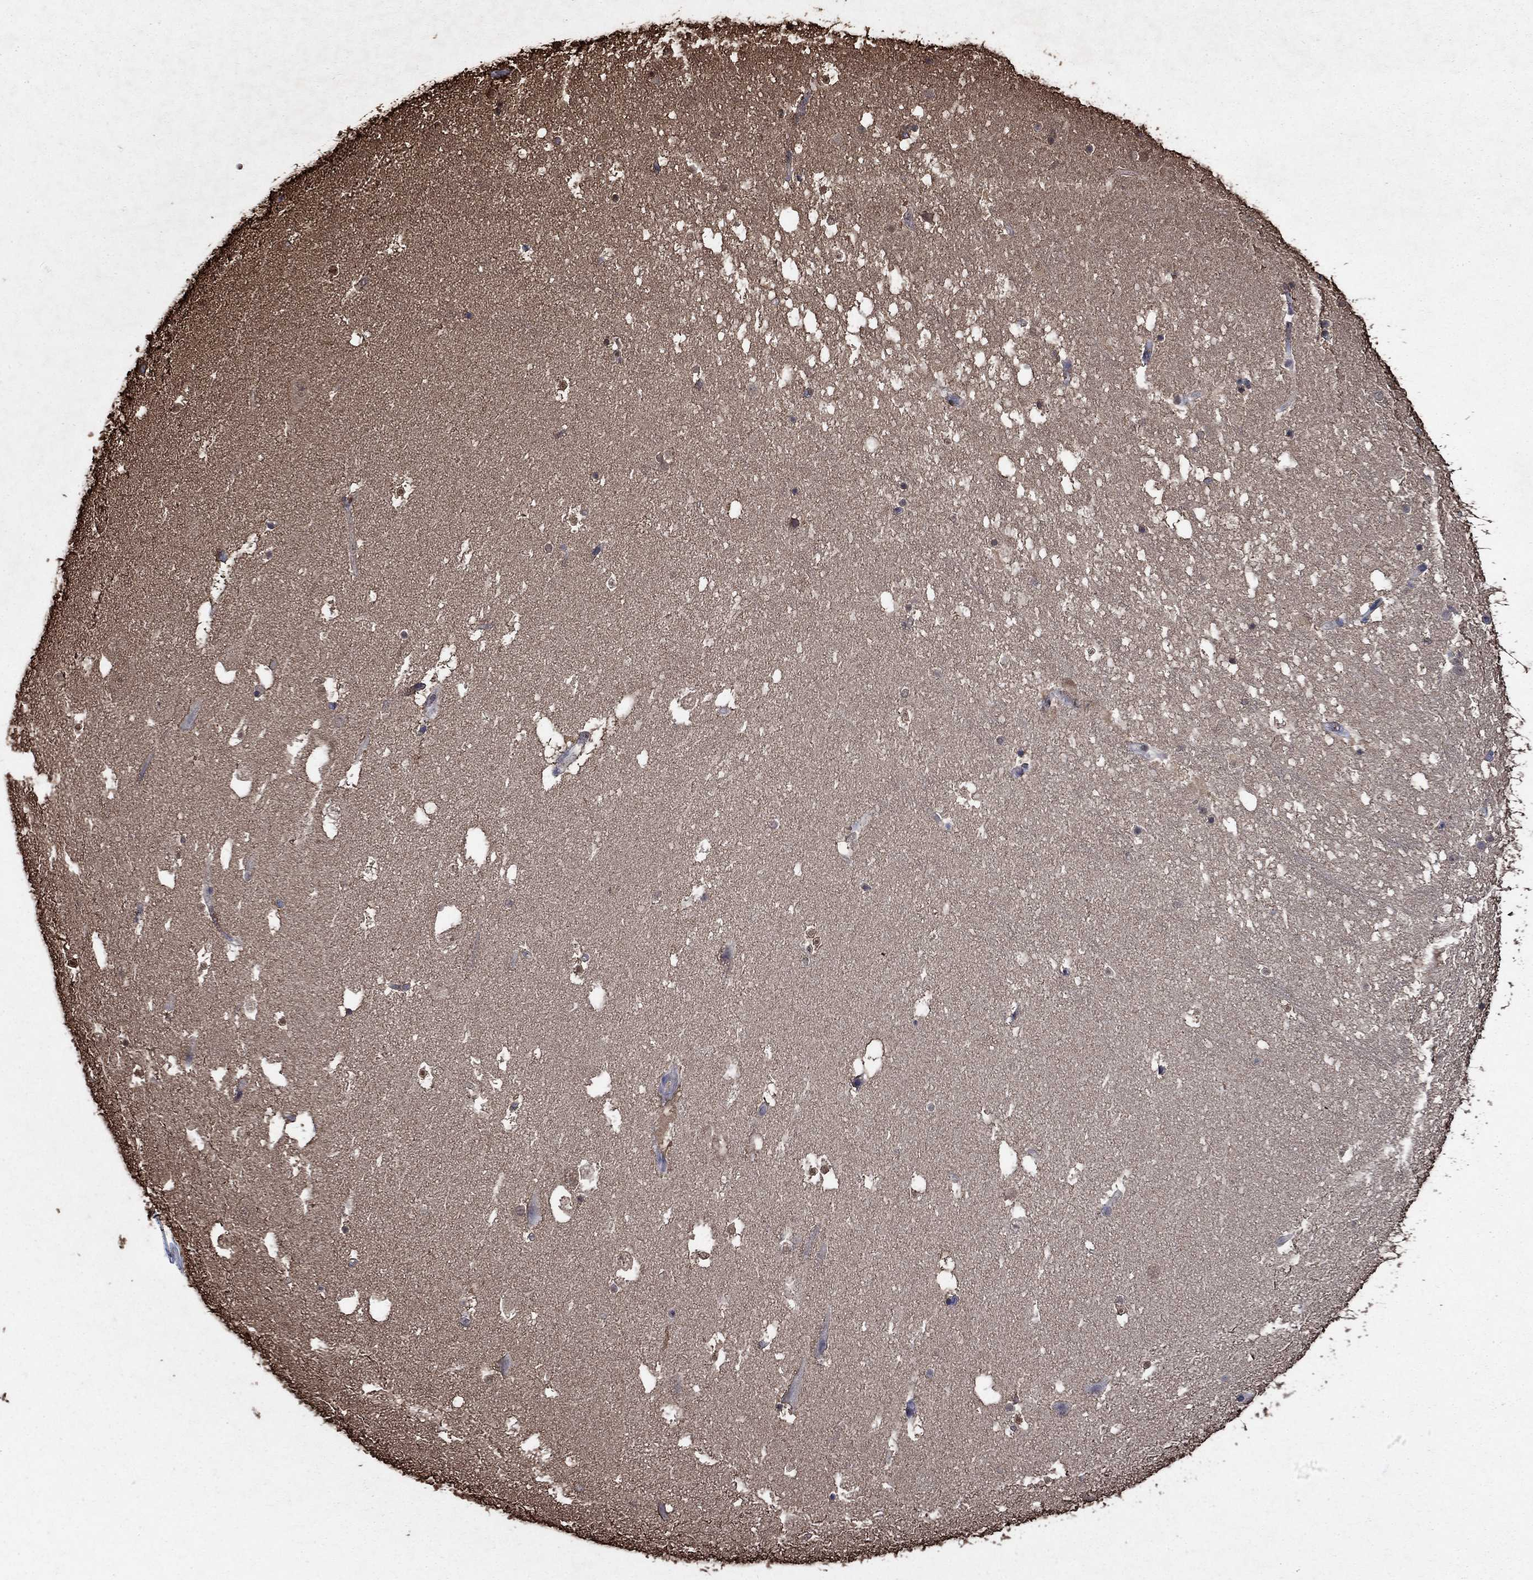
{"staining": {"intensity": "moderate", "quantity": "<25%", "location": "cytoplasmic/membranous,nuclear"}, "tissue": "hippocampus", "cell_type": "Glial cells", "image_type": "normal", "snomed": [{"axis": "morphology", "description": "Normal tissue, NOS"}, {"axis": "topography", "description": "Hippocampus"}], "caption": "High-magnification brightfield microscopy of benign hippocampus stained with DAB (3,3'-diaminobenzidine) (brown) and counterstained with hematoxylin (blue). glial cells exhibit moderate cytoplasmic/membranous,nuclear staining is present in approximately<25% of cells. (DAB IHC, brown staining for protein, blue staining for nuclei).", "gene": "GAPDH", "patient": {"sex": "male", "age": 51}}